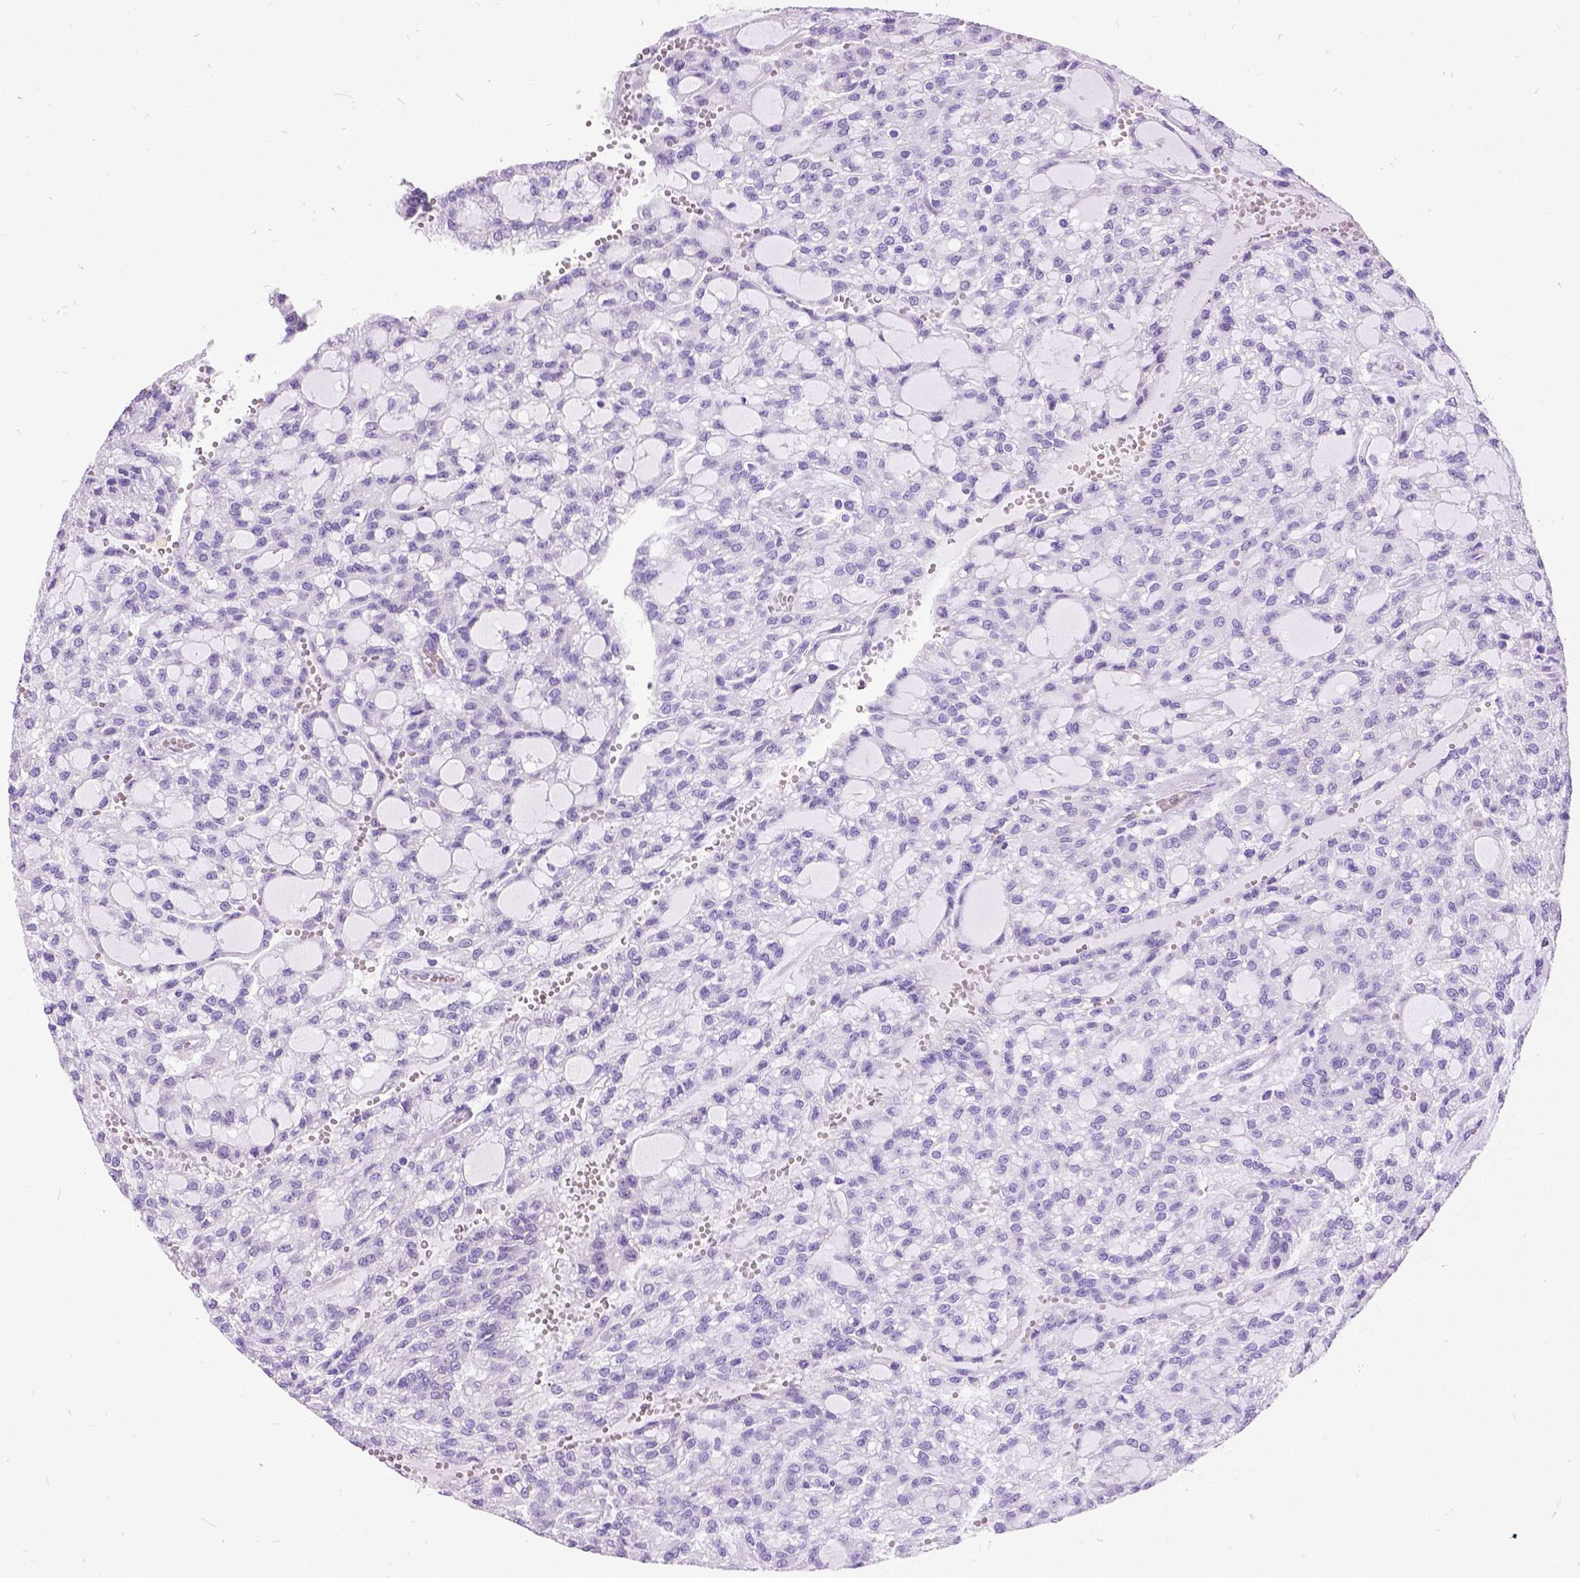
{"staining": {"intensity": "negative", "quantity": "none", "location": "none"}, "tissue": "renal cancer", "cell_type": "Tumor cells", "image_type": "cancer", "snomed": [{"axis": "morphology", "description": "Adenocarcinoma, NOS"}, {"axis": "topography", "description": "Kidney"}], "caption": "Renal adenocarcinoma was stained to show a protein in brown. There is no significant positivity in tumor cells.", "gene": "NEUROD4", "patient": {"sex": "male", "age": 63}}